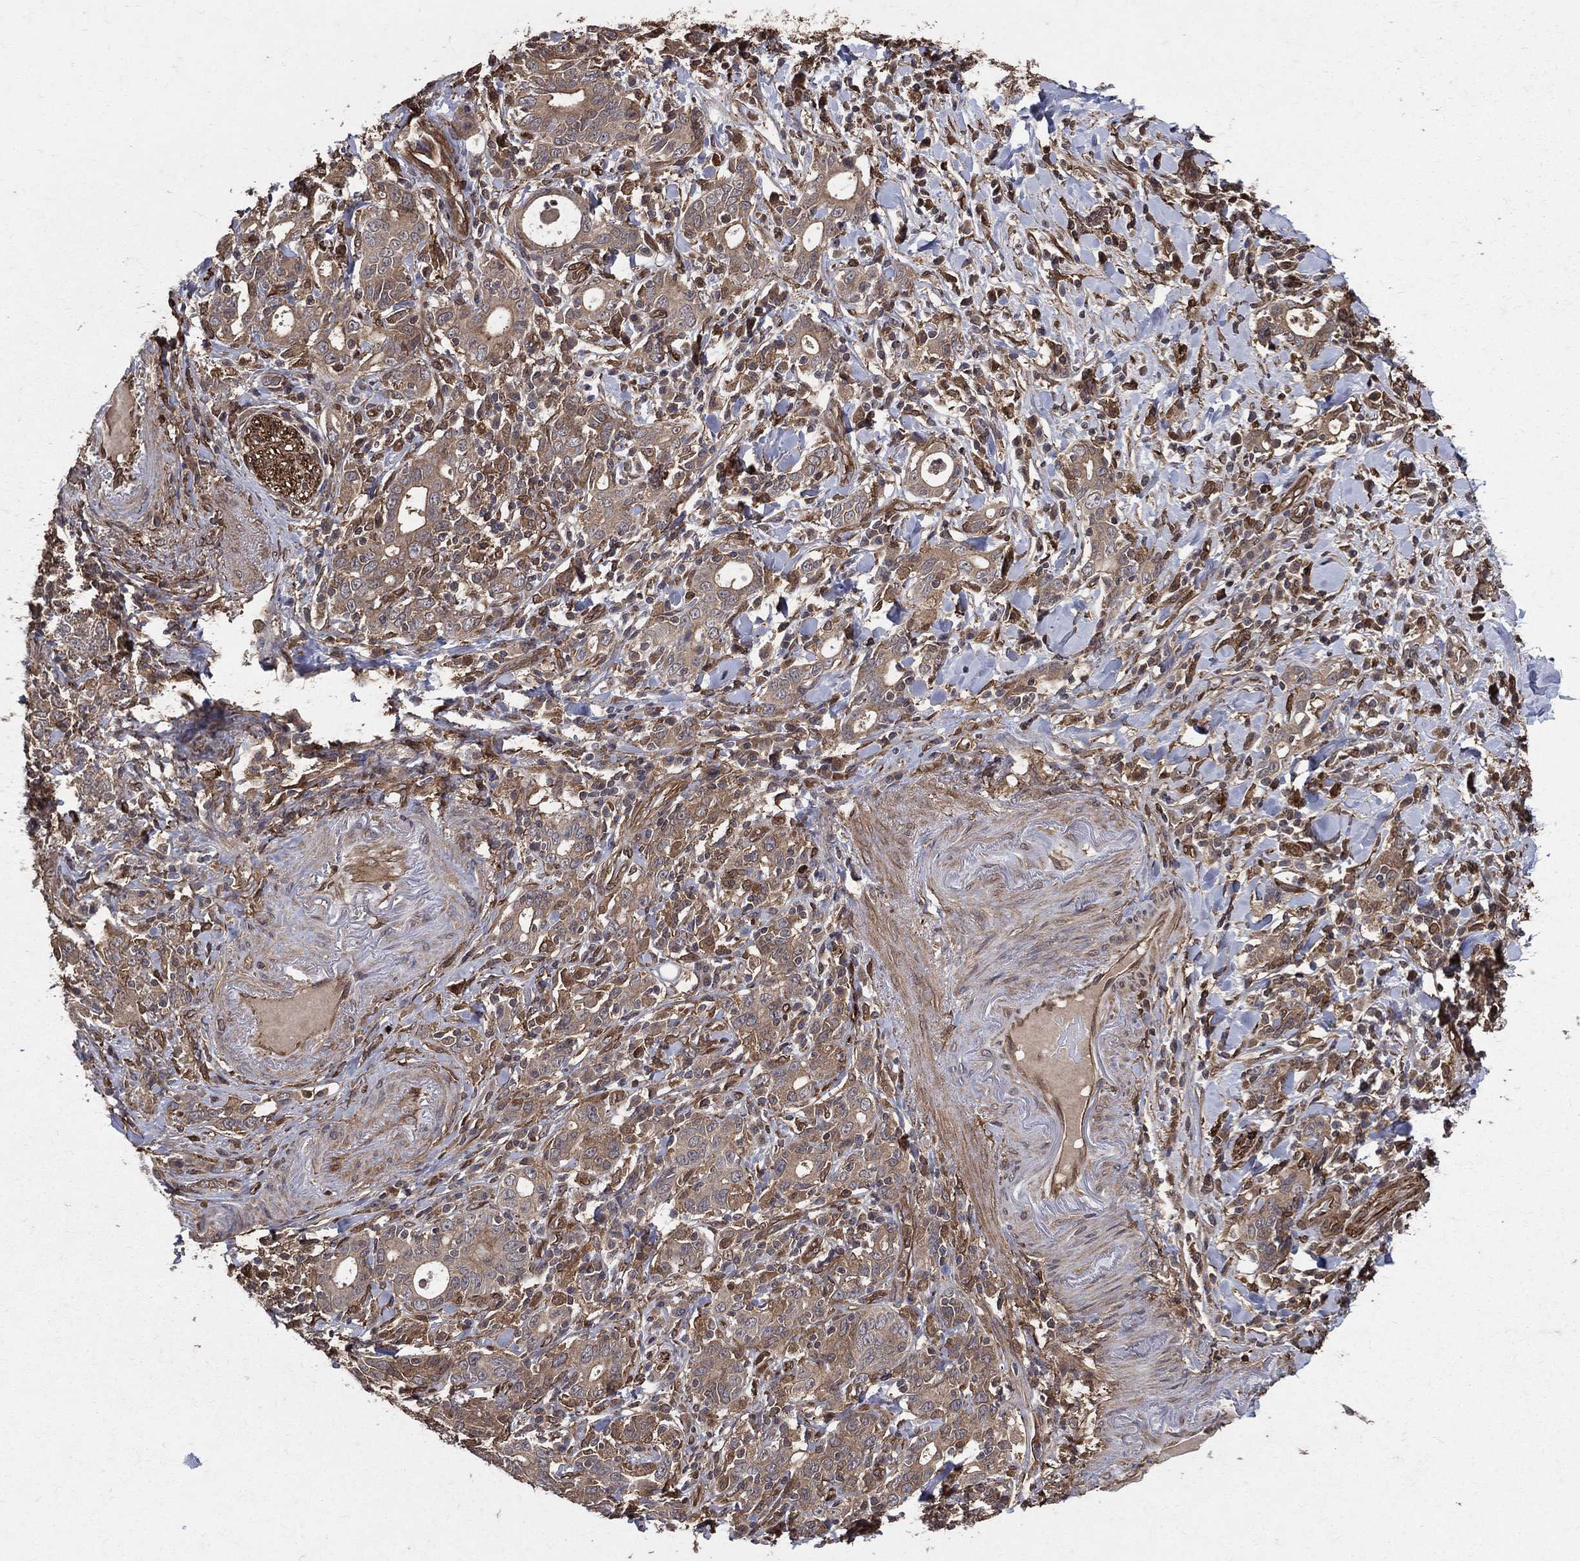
{"staining": {"intensity": "moderate", "quantity": "25%-75%", "location": "cytoplasmic/membranous"}, "tissue": "stomach cancer", "cell_type": "Tumor cells", "image_type": "cancer", "snomed": [{"axis": "morphology", "description": "Adenocarcinoma, NOS"}, {"axis": "topography", "description": "Stomach"}], "caption": "Immunohistochemical staining of human stomach cancer displays moderate cytoplasmic/membranous protein expression in about 25%-75% of tumor cells. The protein is shown in brown color, while the nuclei are stained blue.", "gene": "DPYSL2", "patient": {"sex": "male", "age": 79}}